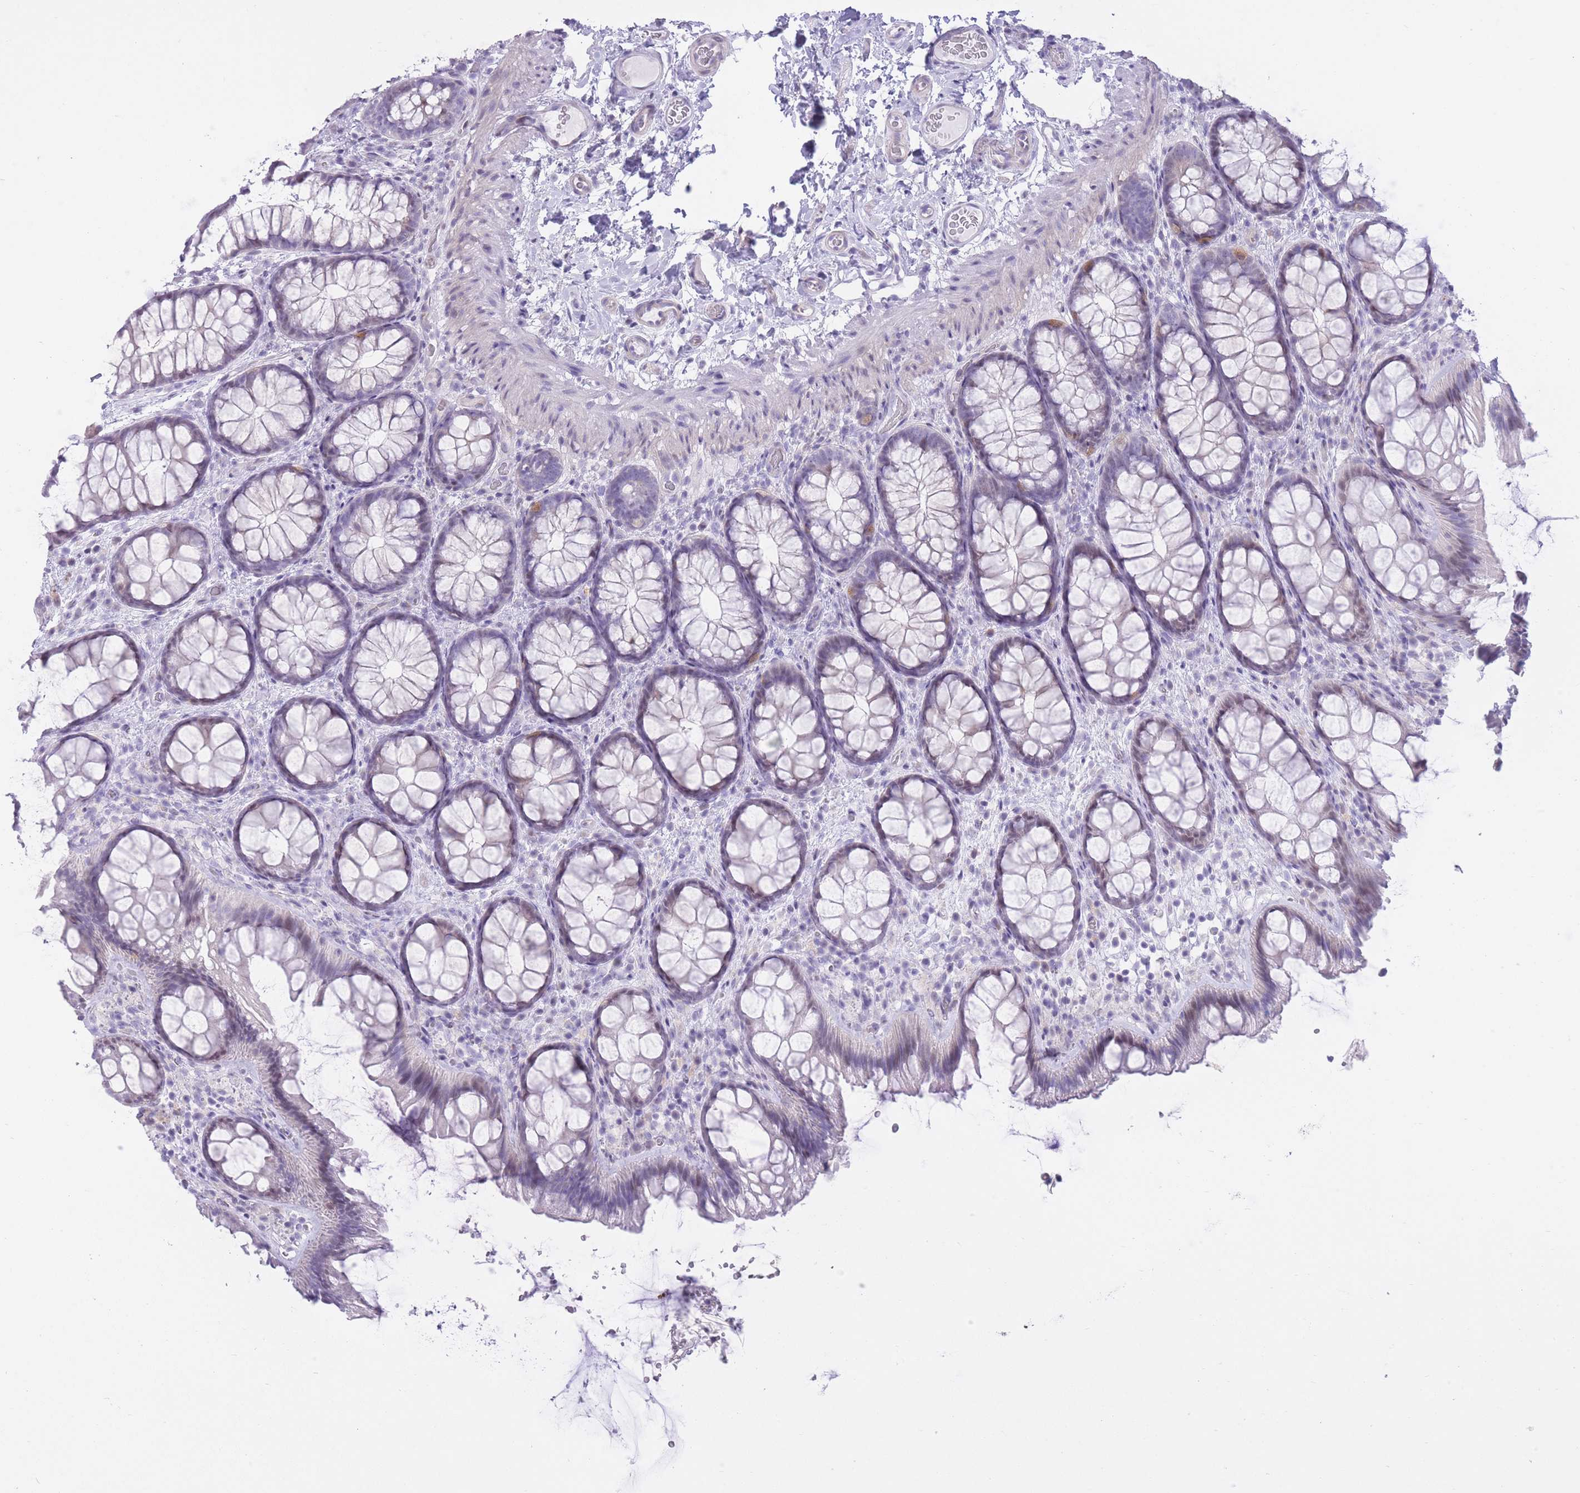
{"staining": {"intensity": "negative", "quantity": "none", "location": "none"}, "tissue": "colon", "cell_type": "Endothelial cells", "image_type": "normal", "snomed": [{"axis": "morphology", "description": "Normal tissue, NOS"}, {"axis": "topography", "description": "Colon"}], "caption": "IHC of unremarkable human colon displays no staining in endothelial cells. (DAB (3,3'-diaminobenzidine) immunohistochemistry (IHC) with hematoxylin counter stain).", "gene": "WDR70", "patient": {"sex": "male", "age": 46}}